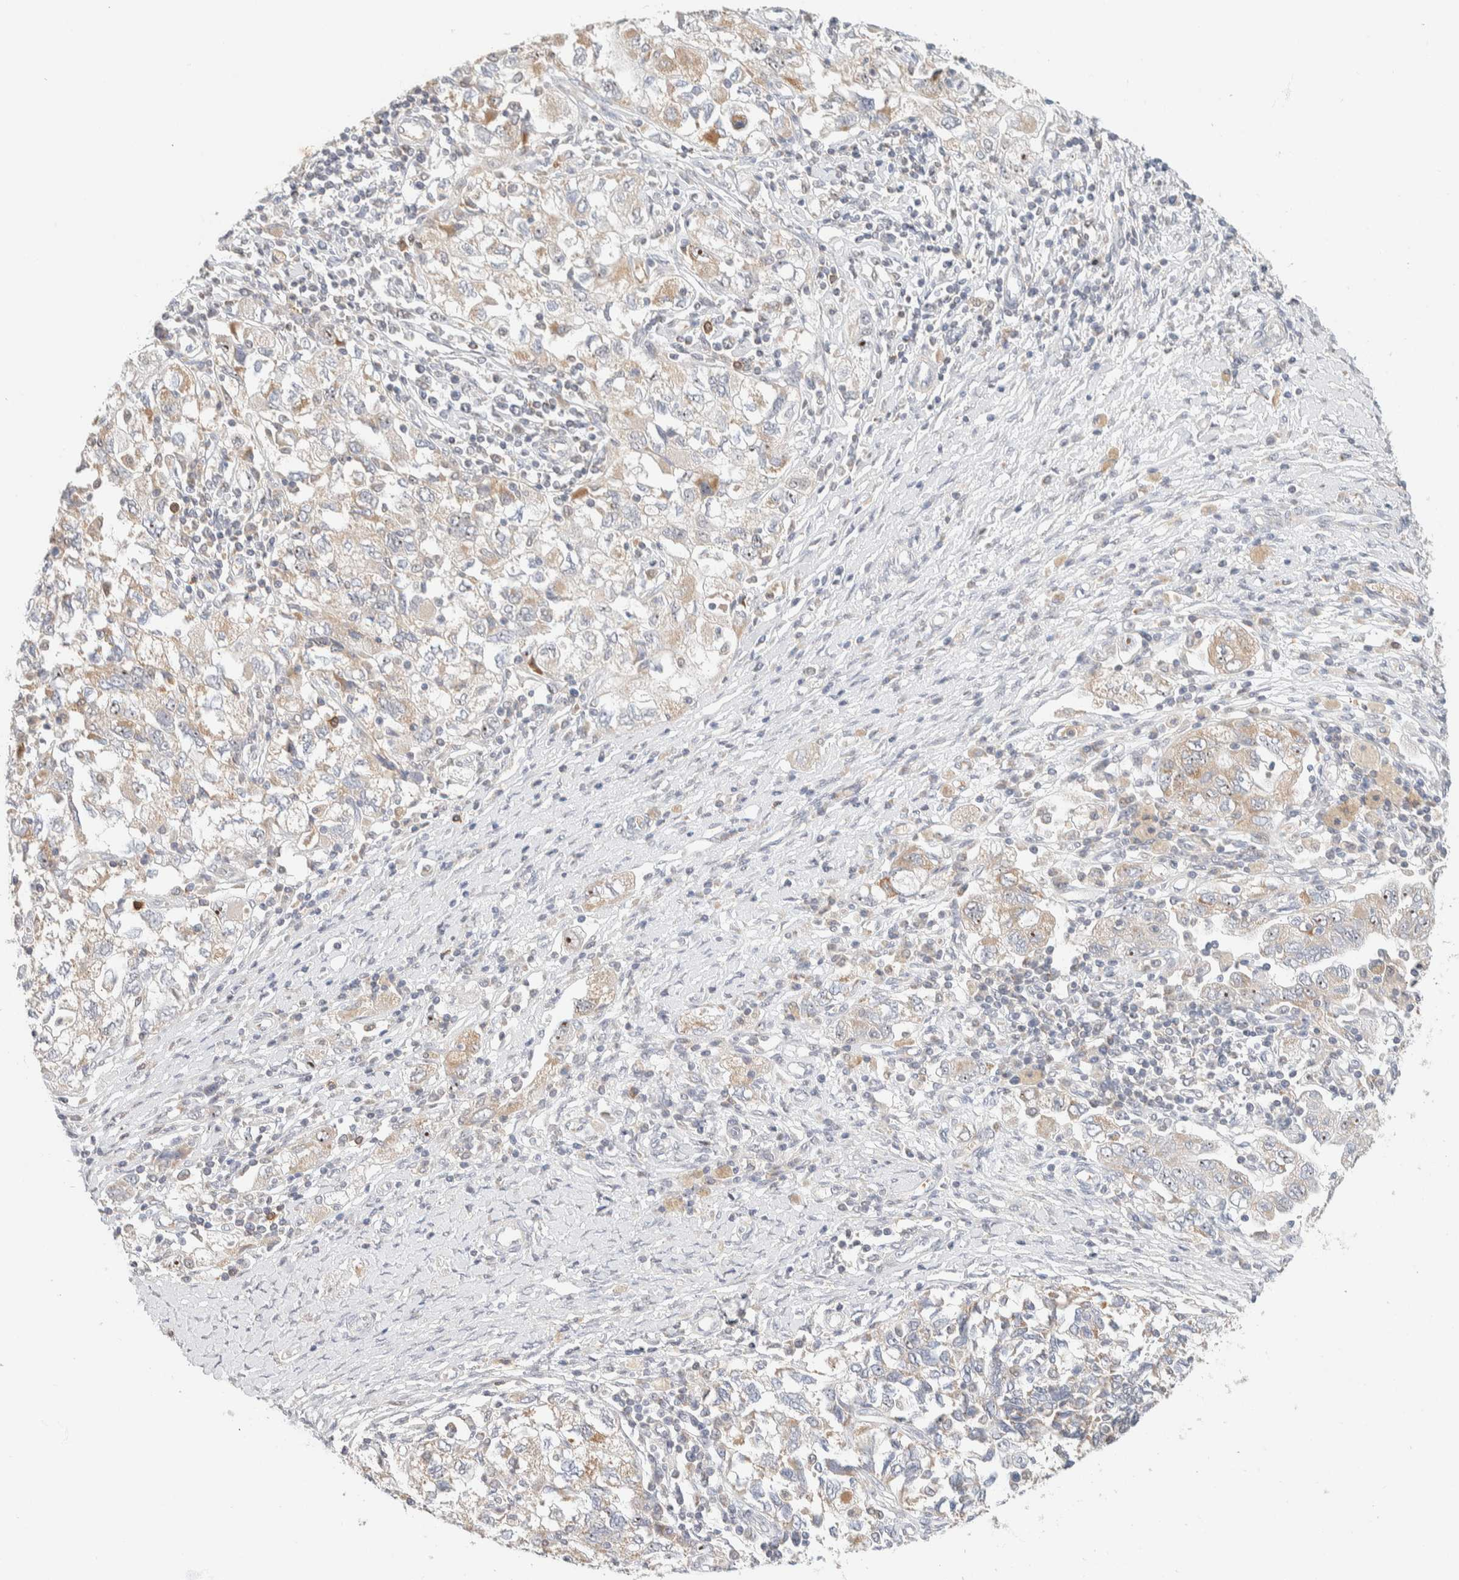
{"staining": {"intensity": "weak", "quantity": "25%-75%", "location": "cytoplasmic/membranous"}, "tissue": "ovarian cancer", "cell_type": "Tumor cells", "image_type": "cancer", "snomed": [{"axis": "morphology", "description": "Carcinoma, NOS"}, {"axis": "morphology", "description": "Cystadenocarcinoma, serous, NOS"}, {"axis": "topography", "description": "Ovary"}], "caption": "IHC photomicrograph of neoplastic tissue: carcinoma (ovarian) stained using IHC displays low levels of weak protein expression localized specifically in the cytoplasmic/membranous of tumor cells, appearing as a cytoplasmic/membranous brown color.", "gene": "HDHD3", "patient": {"sex": "female", "age": 69}}